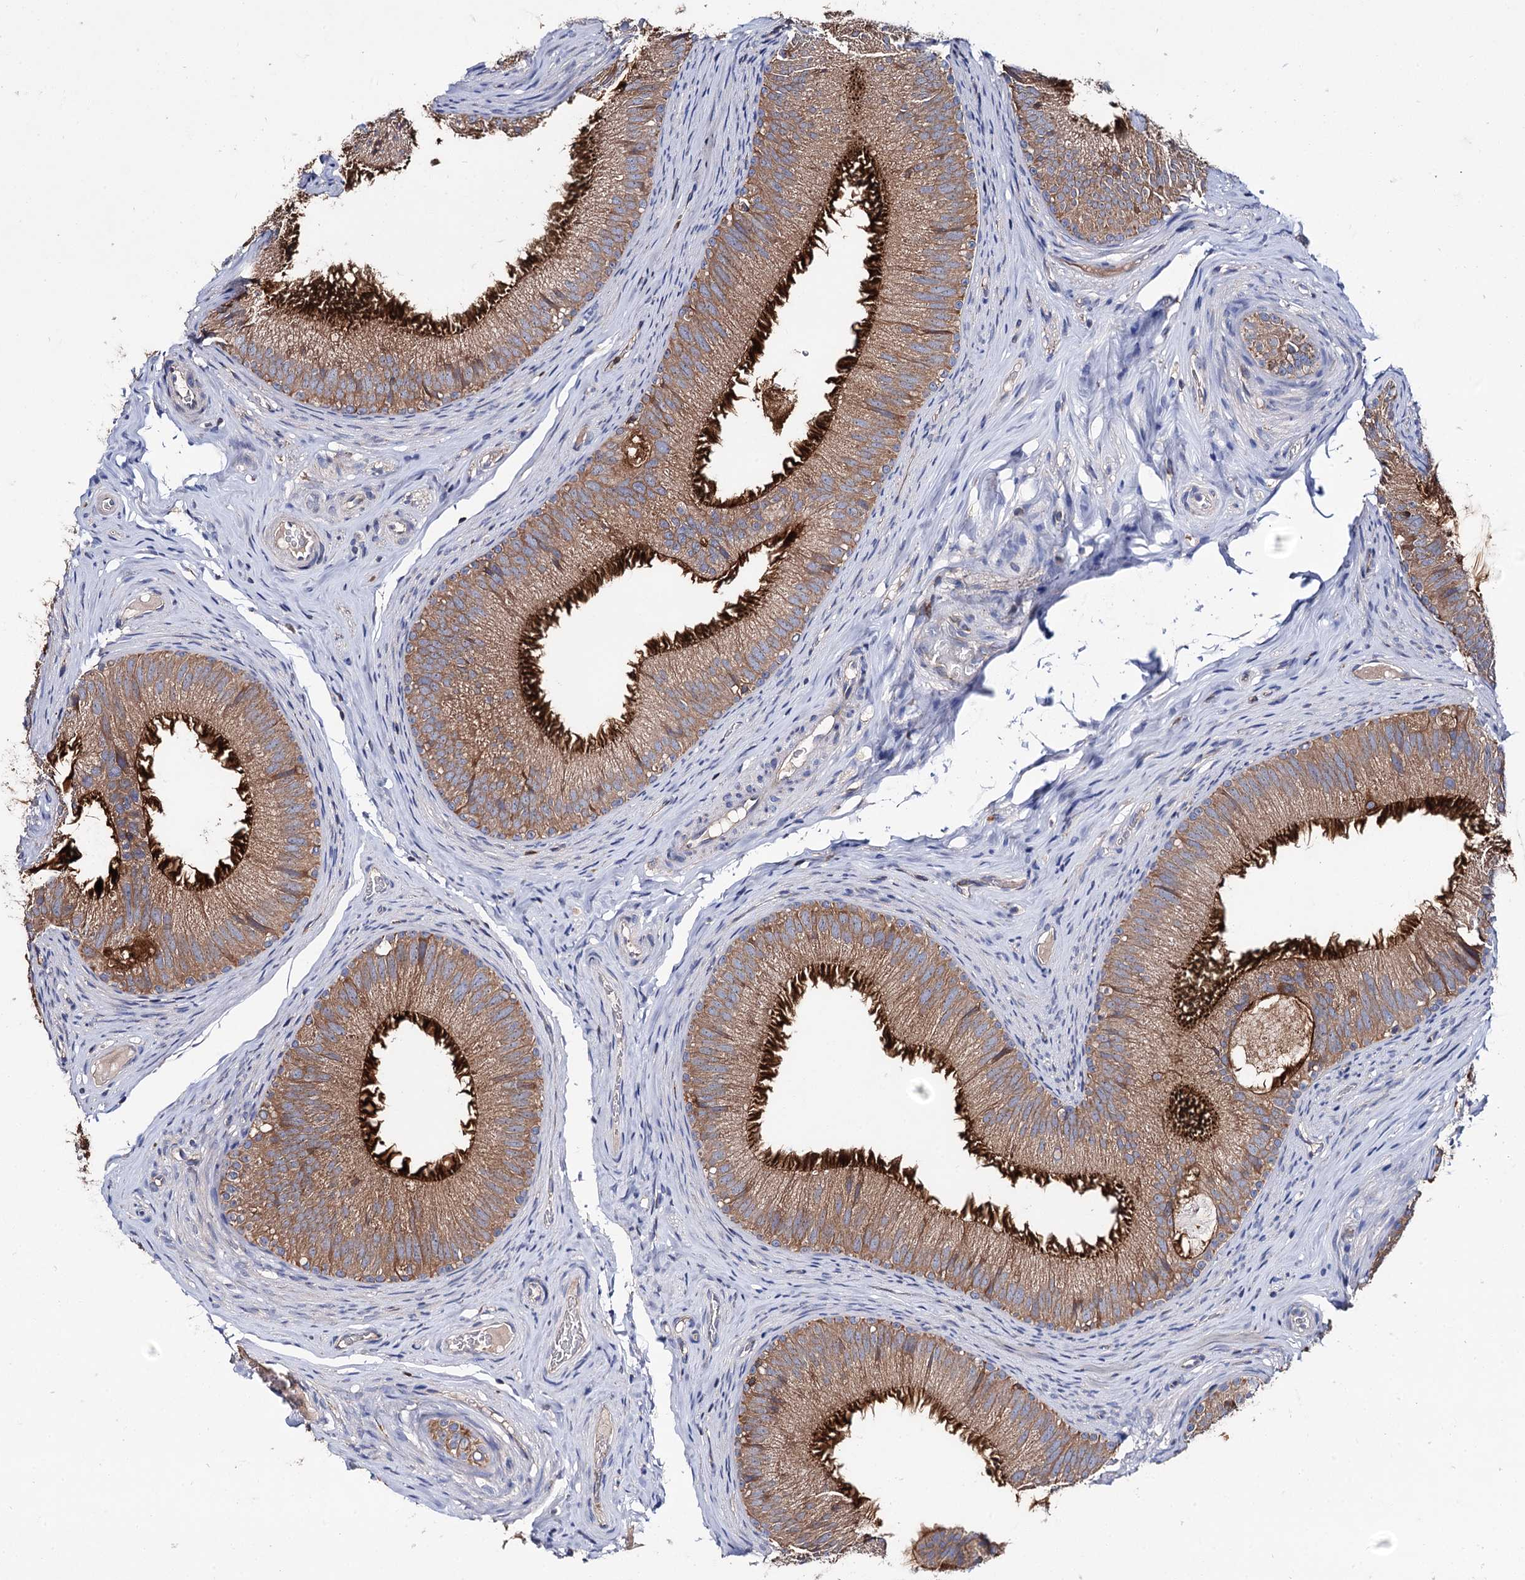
{"staining": {"intensity": "strong", "quantity": ">75%", "location": "cytoplasmic/membranous"}, "tissue": "epididymis", "cell_type": "Glandular cells", "image_type": "normal", "snomed": [{"axis": "morphology", "description": "Normal tissue, NOS"}, {"axis": "topography", "description": "Epididymis"}], "caption": "Immunohistochemistry (IHC) histopathology image of unremarkable epididymis stained for a protein (brown), which displays high levels of strong cytoplasmic/membranous positivity in approximately >75% of glandular cells.", "gene": "UBASH3B", "patient": {"sex": "male", "age": 34}}